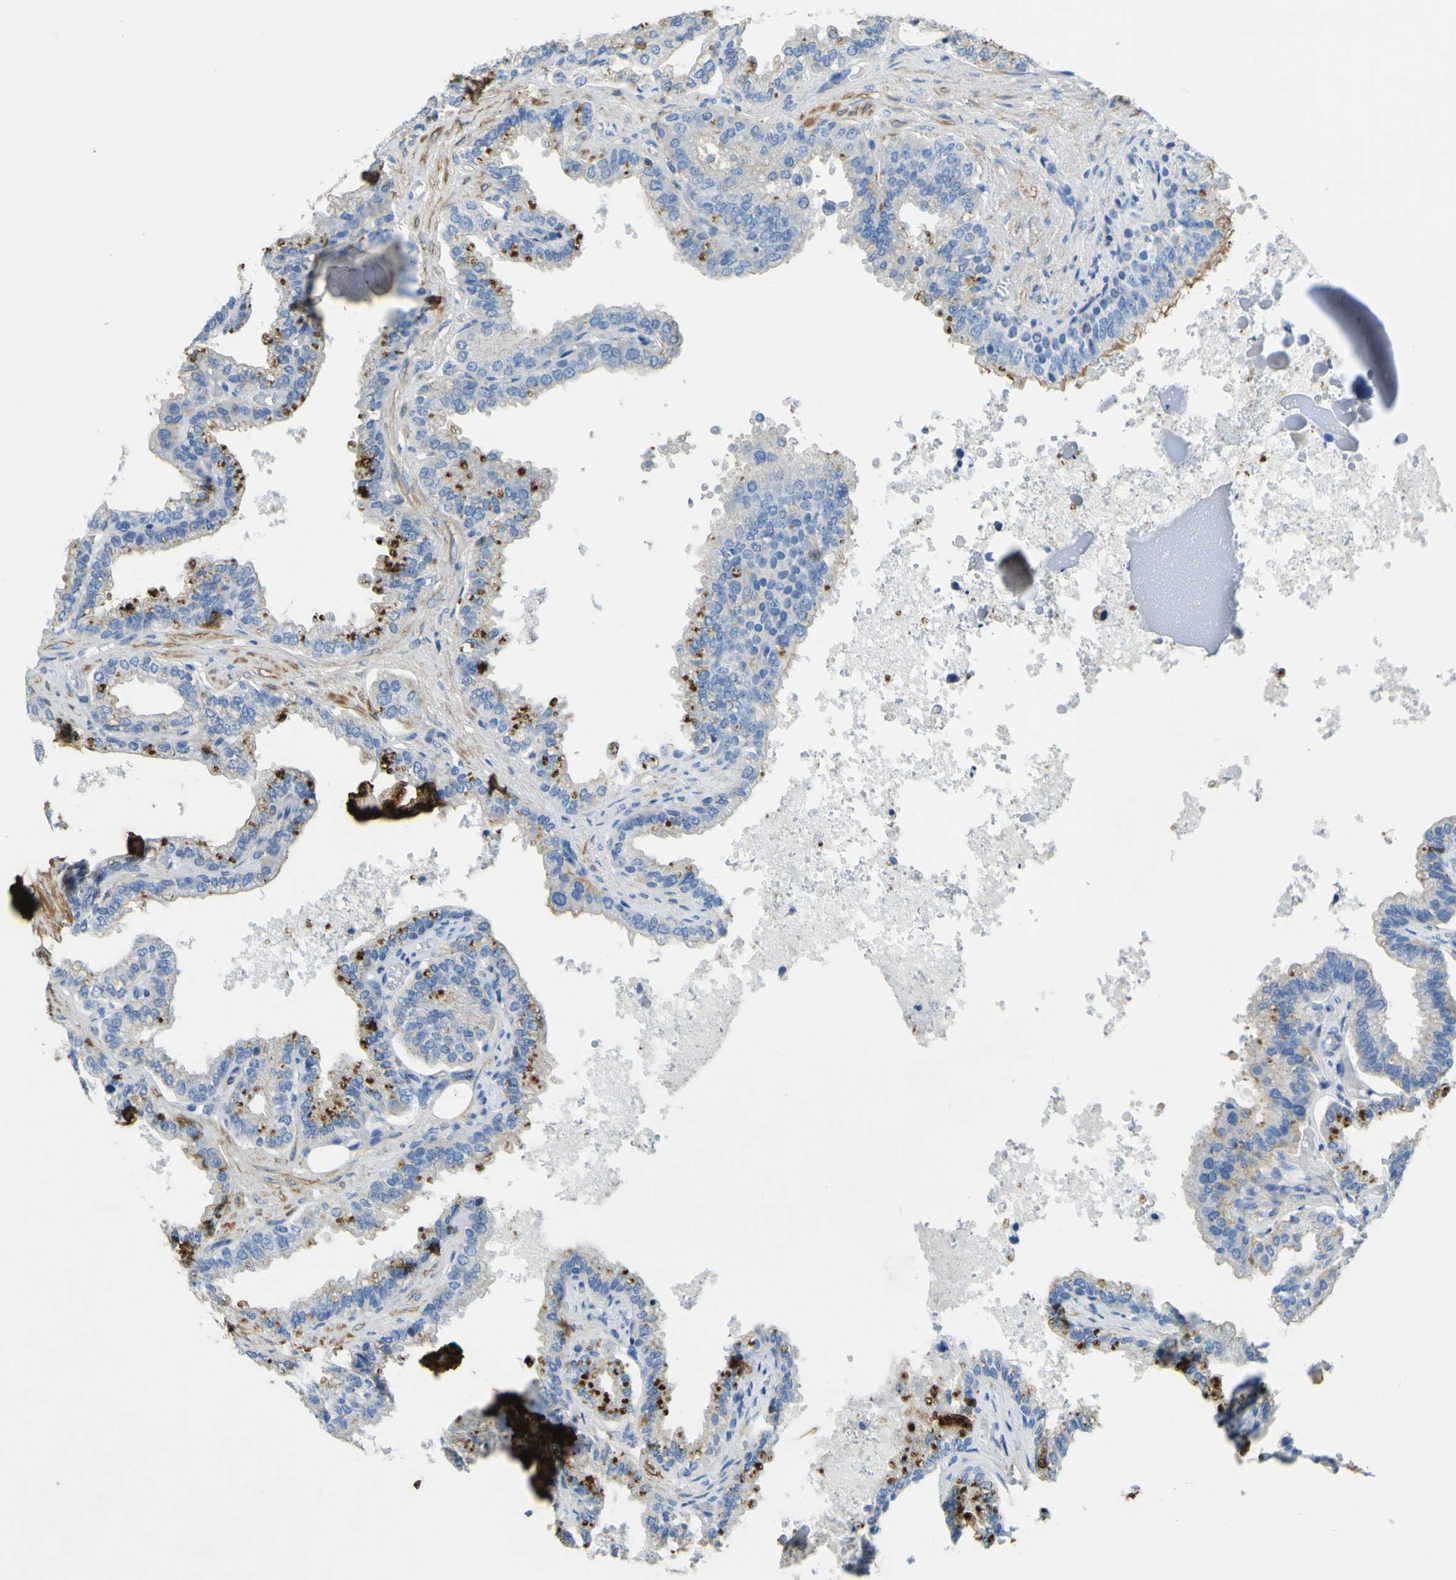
{"staining": {"intensity": "moderate", "quantity": "<25%", "location": "cytoplasmic/membranous"}, "tissue": "seminal vesicle", "cell_type": "Glandular cells", "image_type": "normal", "snomed": [{"axis": "morphology", "description": "Normal tissue, NOS"}, {"axis": "topography", "description": "Seminal veicle"}], "caption": "Immunohistochemical staining of benign human seminal vesicle exhibits low levels of moderate cytoplasmic/membranous staining in approximately <25% of glandular cells.", "gene": "OGN", "patient": {"sex": "male", "age": 46}}